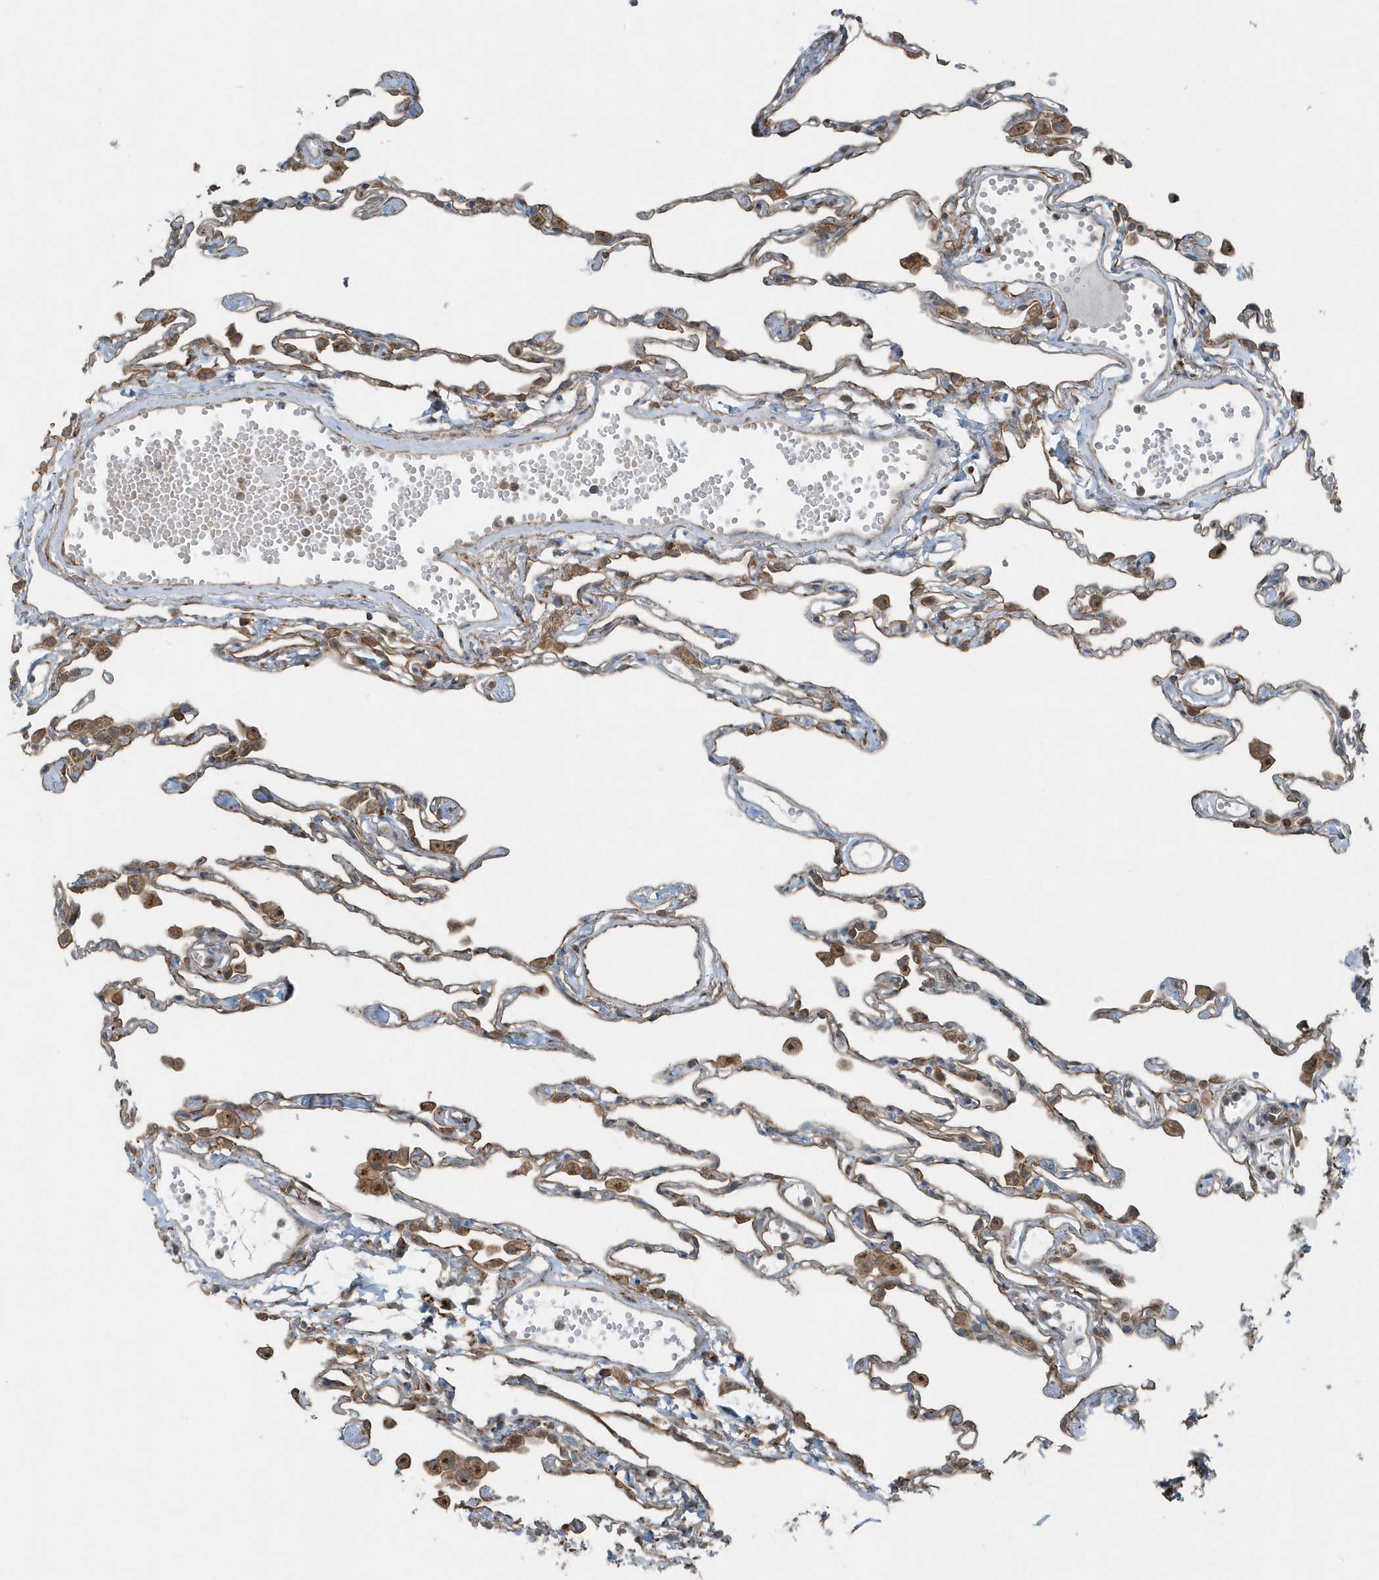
{"staining": {"intensity": "moderate", "quantity": ">75%", "location": "cytoplasmic/membranous"}, "tissue": "lung", "cell_type": "Alveolar cells", "image_type": "normal", "snomed": [{"axis": "morphology", "description": "Normal tissue, NOS"}, {"axis": "topography", "description": "Lung"}], "caption": "Lung stained with a brown dye demonstrates moderate cytoplasmic/membranous positive staining in about >75% of alveolar cells.", "gene": "GCC2", "patient": {"sex": "female", "age": 49}}